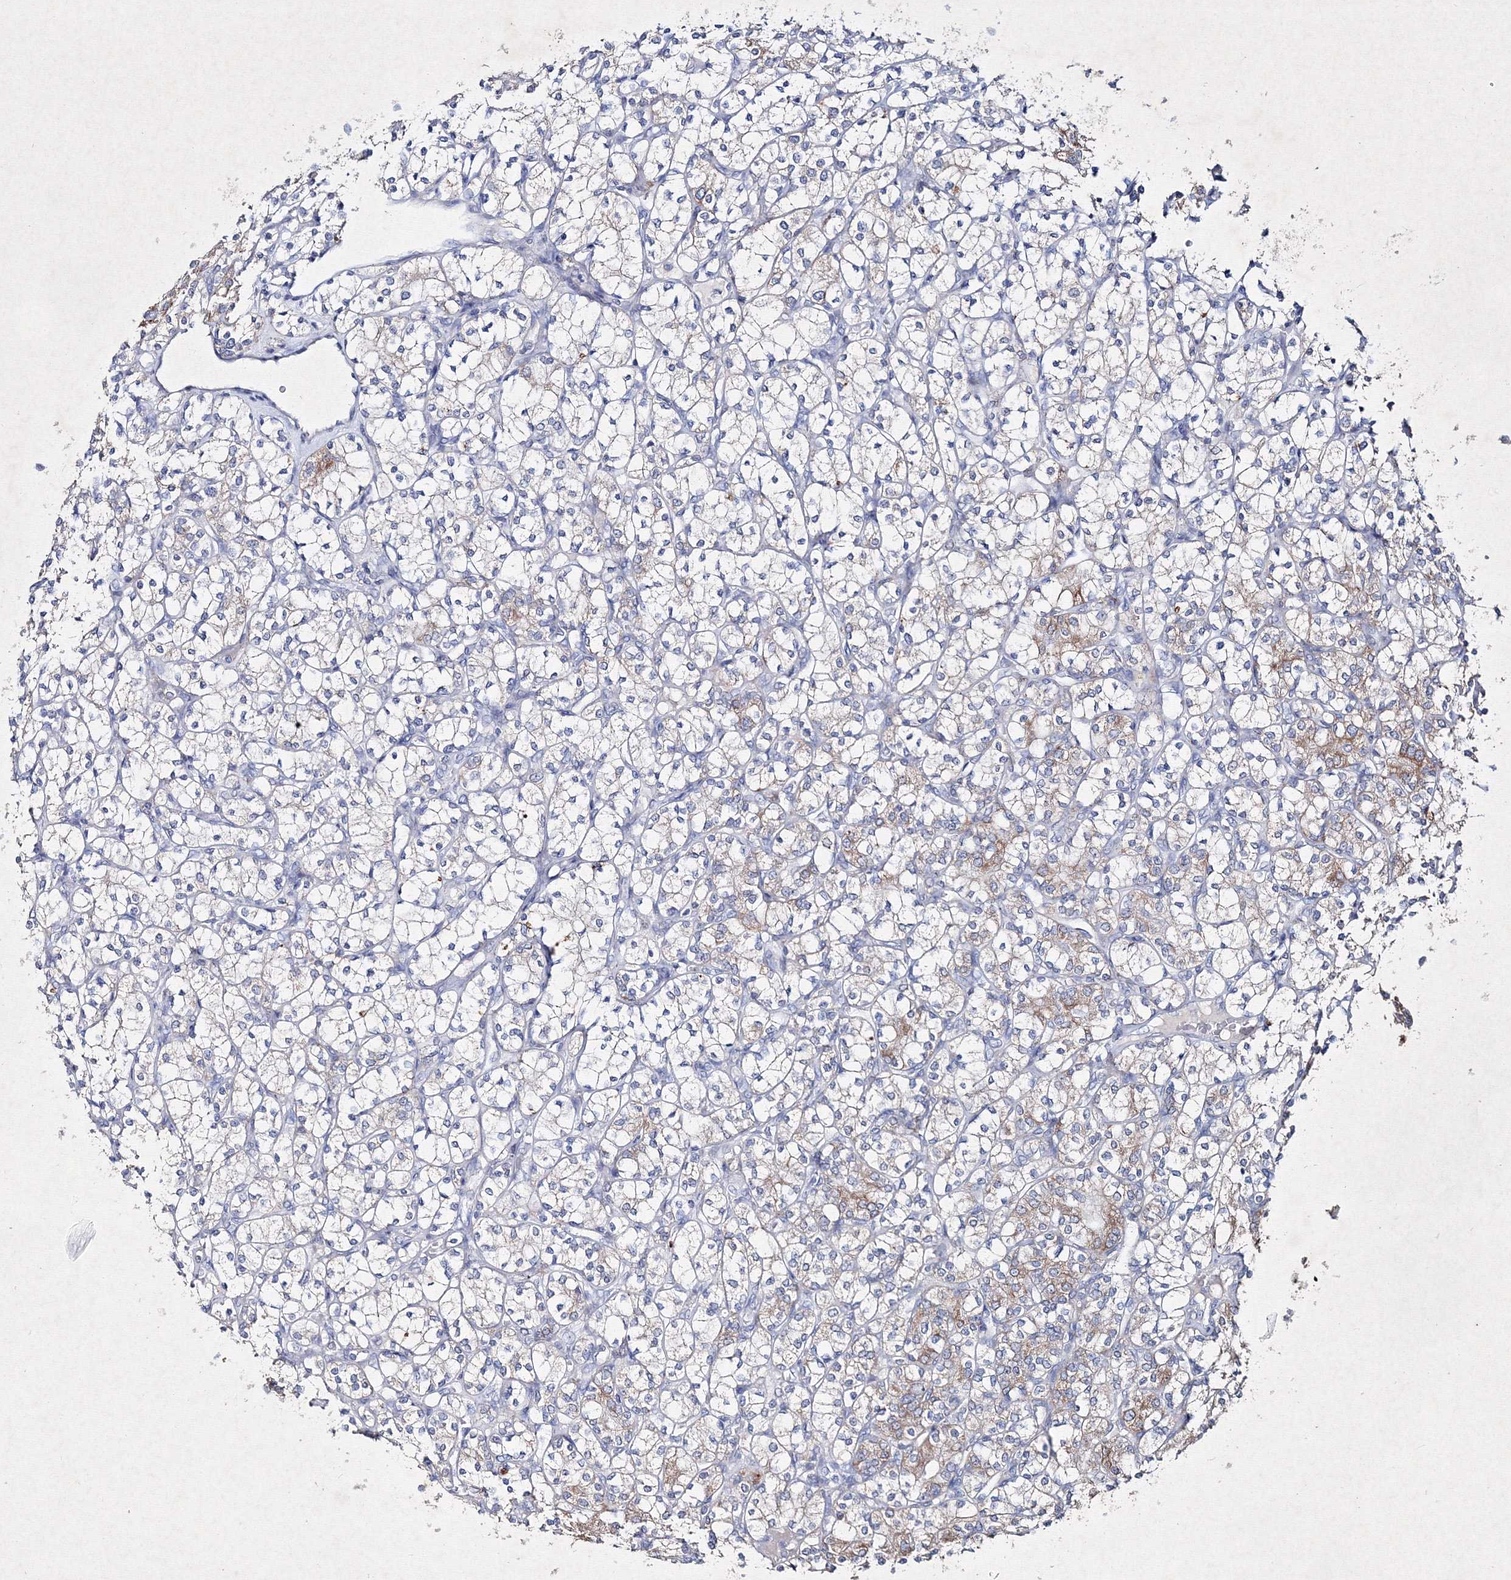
{"staining": {"intensity": "weak", "quantity": "25%-75%", "location": "cytoplasmic/membranous"}, "tissue": "renal cancer", "cell_type": "Tumor cells", "image_type": "cancer", "snomed": [{"axis": "morphology", "description": "Adenocarcinoma, NOS"}, {"axis": "topography", "description": "Kidney"}], "caption": "There is low levels of weak cytoplasmic/membranous positivity in tumor cells of renal adenocarcinoma, as demonstrated by immunohistochemical staining (brown color).", "gene": "SMIM29", "patient": {"sex": "male", "age": 77}}